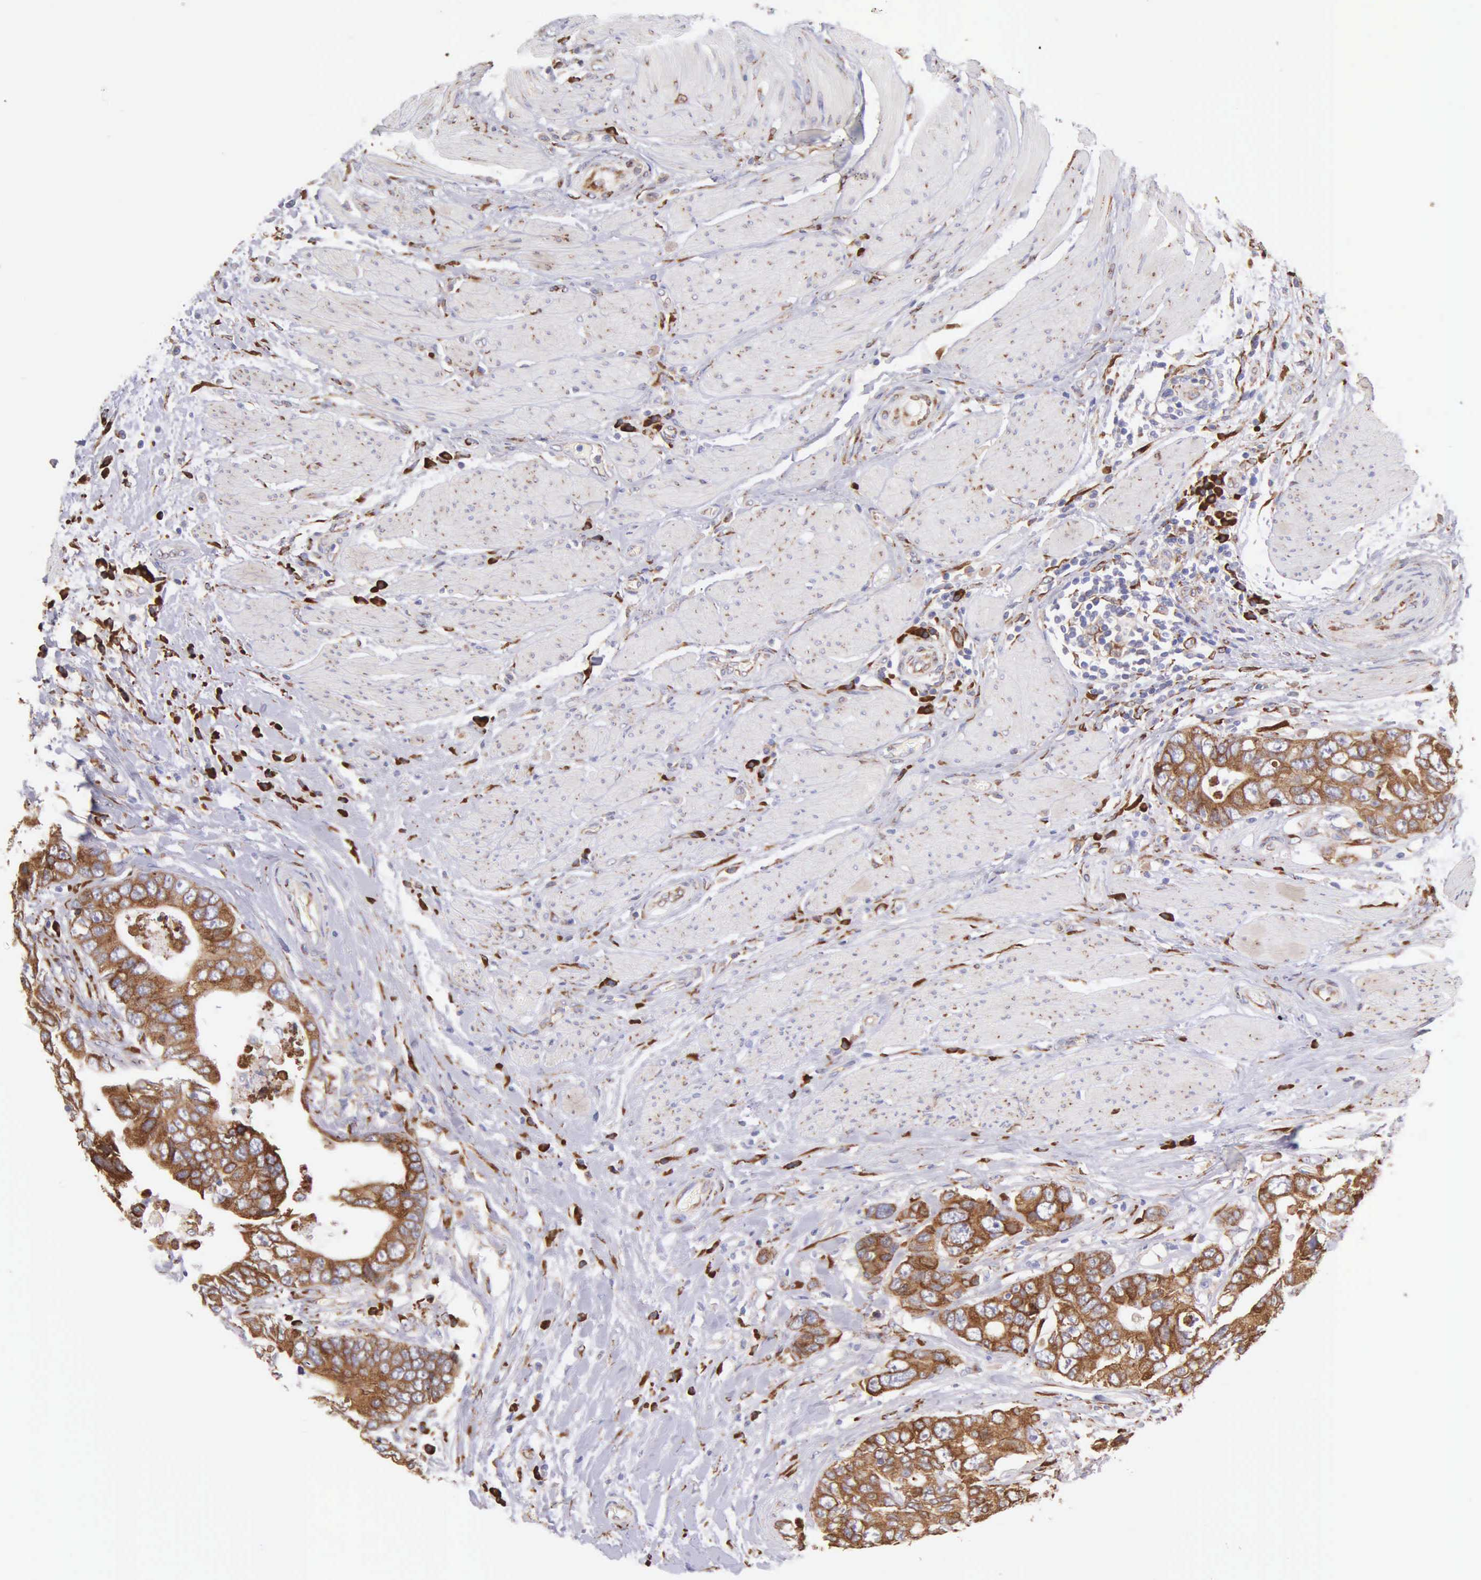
{"staining": {"intensity": "strong", "quantity": ">75%", "location": "cytoplasmic/membranous"}, "tissue": "colorectal cancer", "cell_type": "Tumor cells", "image_type": "cancer", "snomed": [{"axis": "morphology", "description": "Adenocarcinoma, NOS"}, {"axis": "topography", "description": "Rectum"}], "caption": "Protein expression analysis of colorectal adenocarcinoma displays strong cytoplasmic/membranous expression in about >75% of tumor cells.", "gene": "CKAP4", "patient": {"sex": "female", "age": 67}}